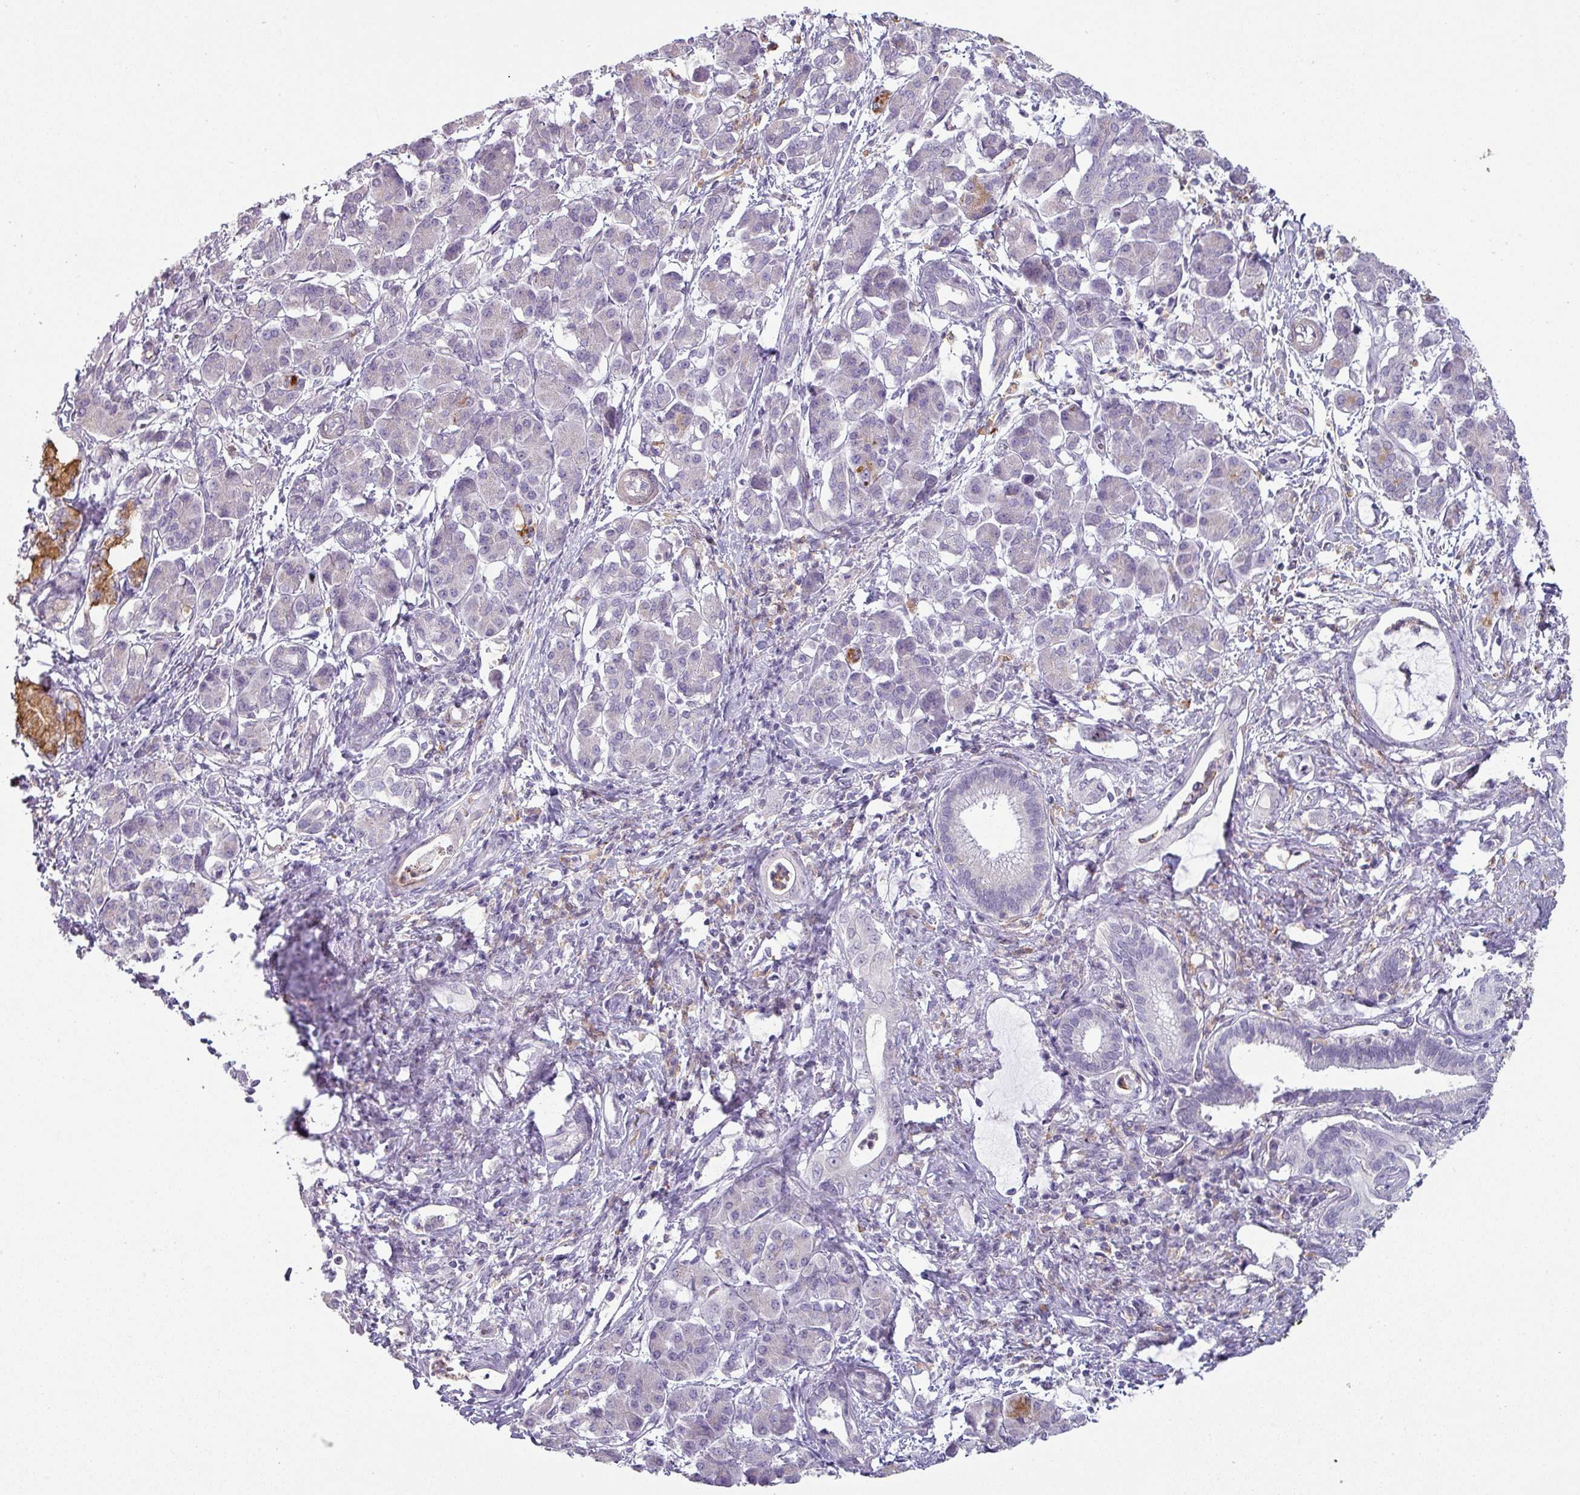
{"staining": {"intensity": "negative", "quantity": "none", "location": "none"}, "tissue": "pancreatic cancer", "cell_type": "Tumor cells", "image_type": "cancer", "snomed": [{"axis": "morphology", "description": "Adenocarcinoma, NOS"}, {"axis": "topography", "description": "Pancreas"}], "caption": "A histopathology image of pancreatic cancer stained for a protein exhibits no brown staining in tumor cells.", "gene": "MAGEC3", "patient": {"sex": "female", "age": 55}}